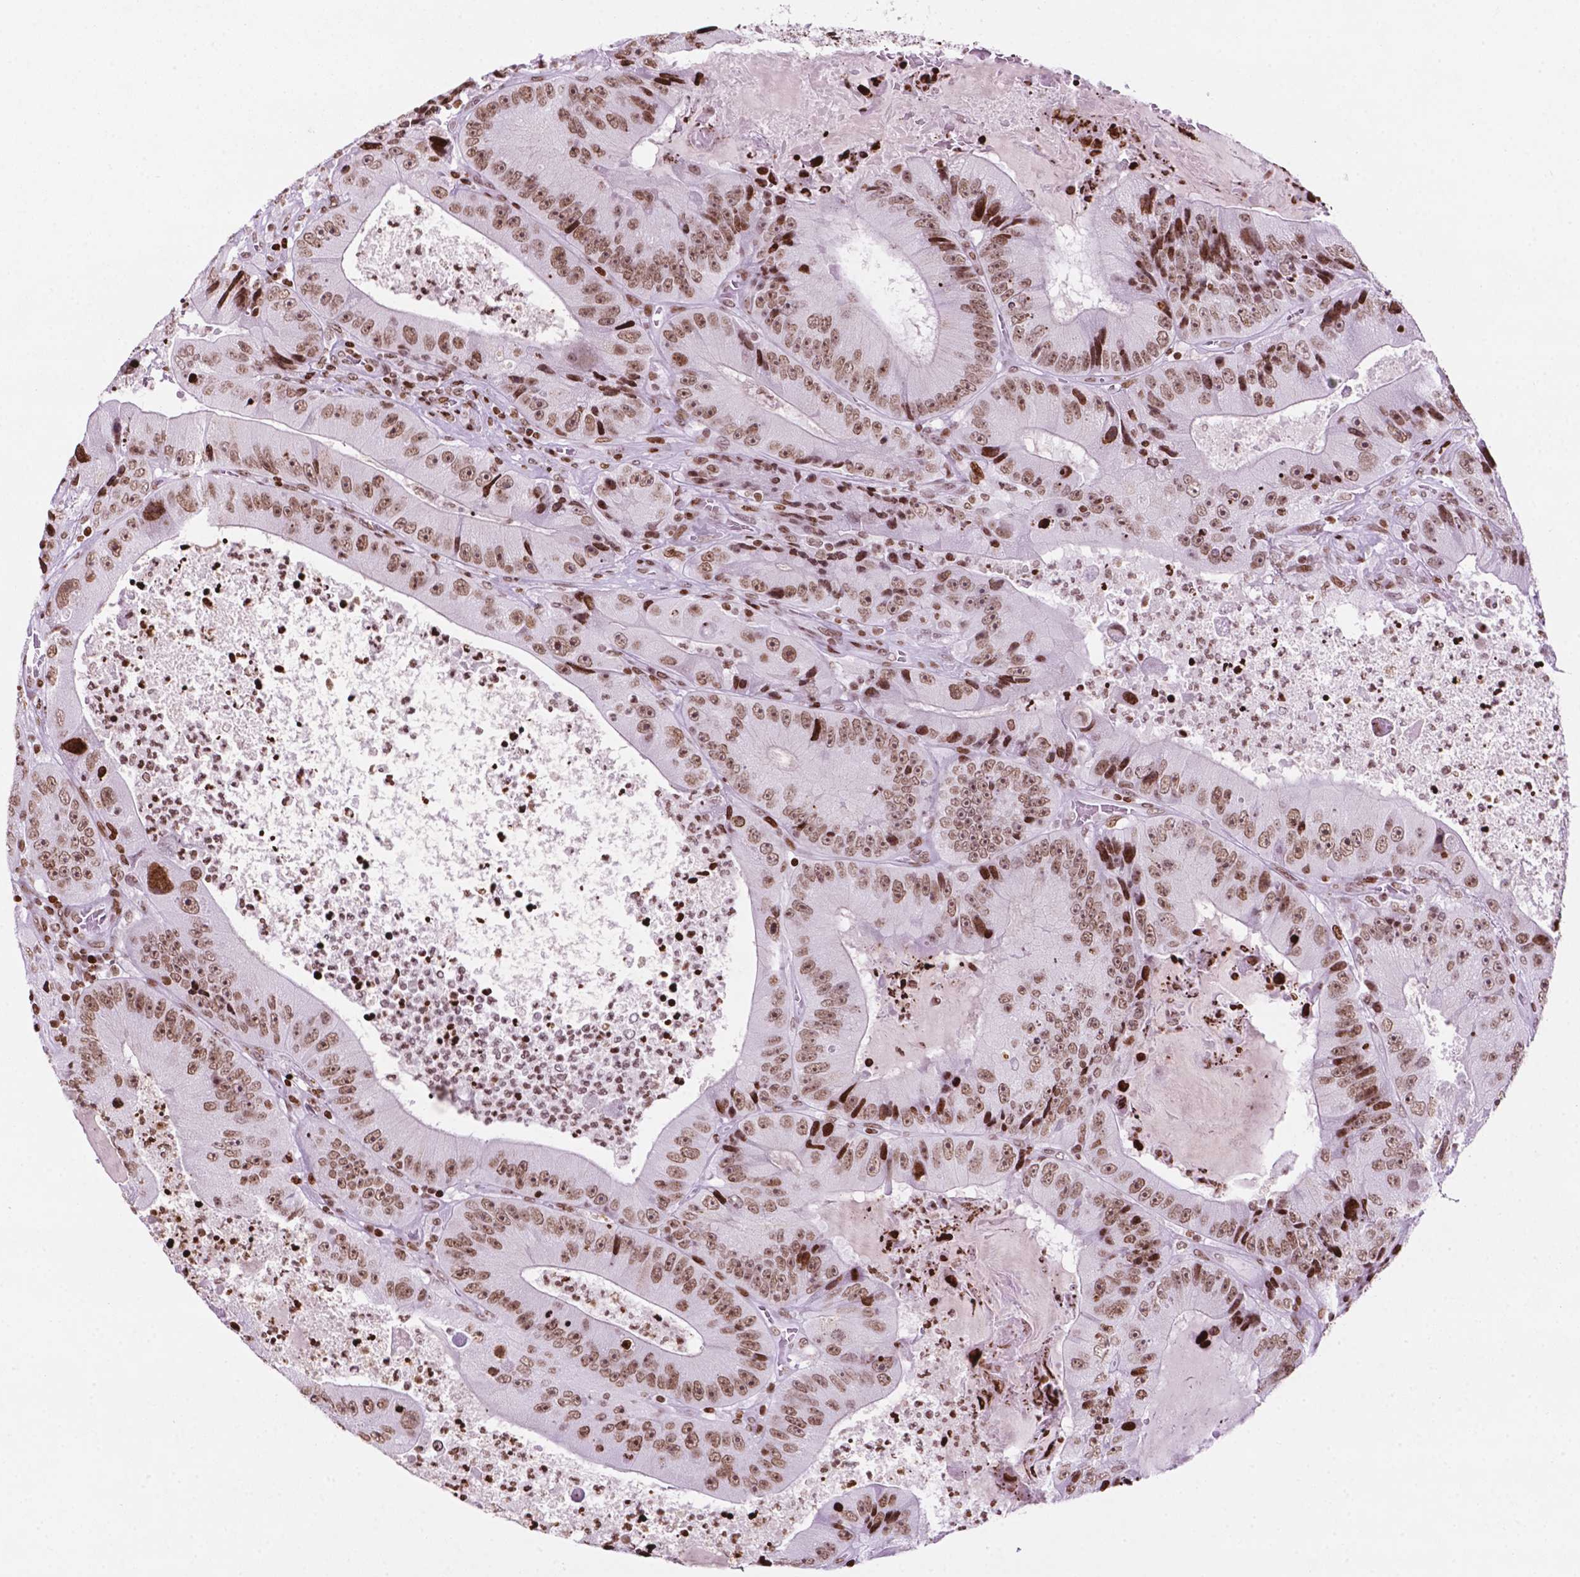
{"staining": {"intensity": "moderate", "quantity": ">75%", "location": "nuclear"}, "tissue": "colorectal cancer", "cell_type": "Tumor cells", "image_type": "cancer", "snomed": [{"axis": "morphology", "description": "Adenocarcinoma, NOS"}, {"axis": "topography", "description": "Colon"}], "caption": "DAB (3,3'-diaminobenzidine) immunohistochemical staining of human colorectal adenocarcinoma exhibits moderate nuclear protein positivity in about >75% of tumor cells.", "gene": "TMEM250", "patient": {"sex": "female", "age": 86}}